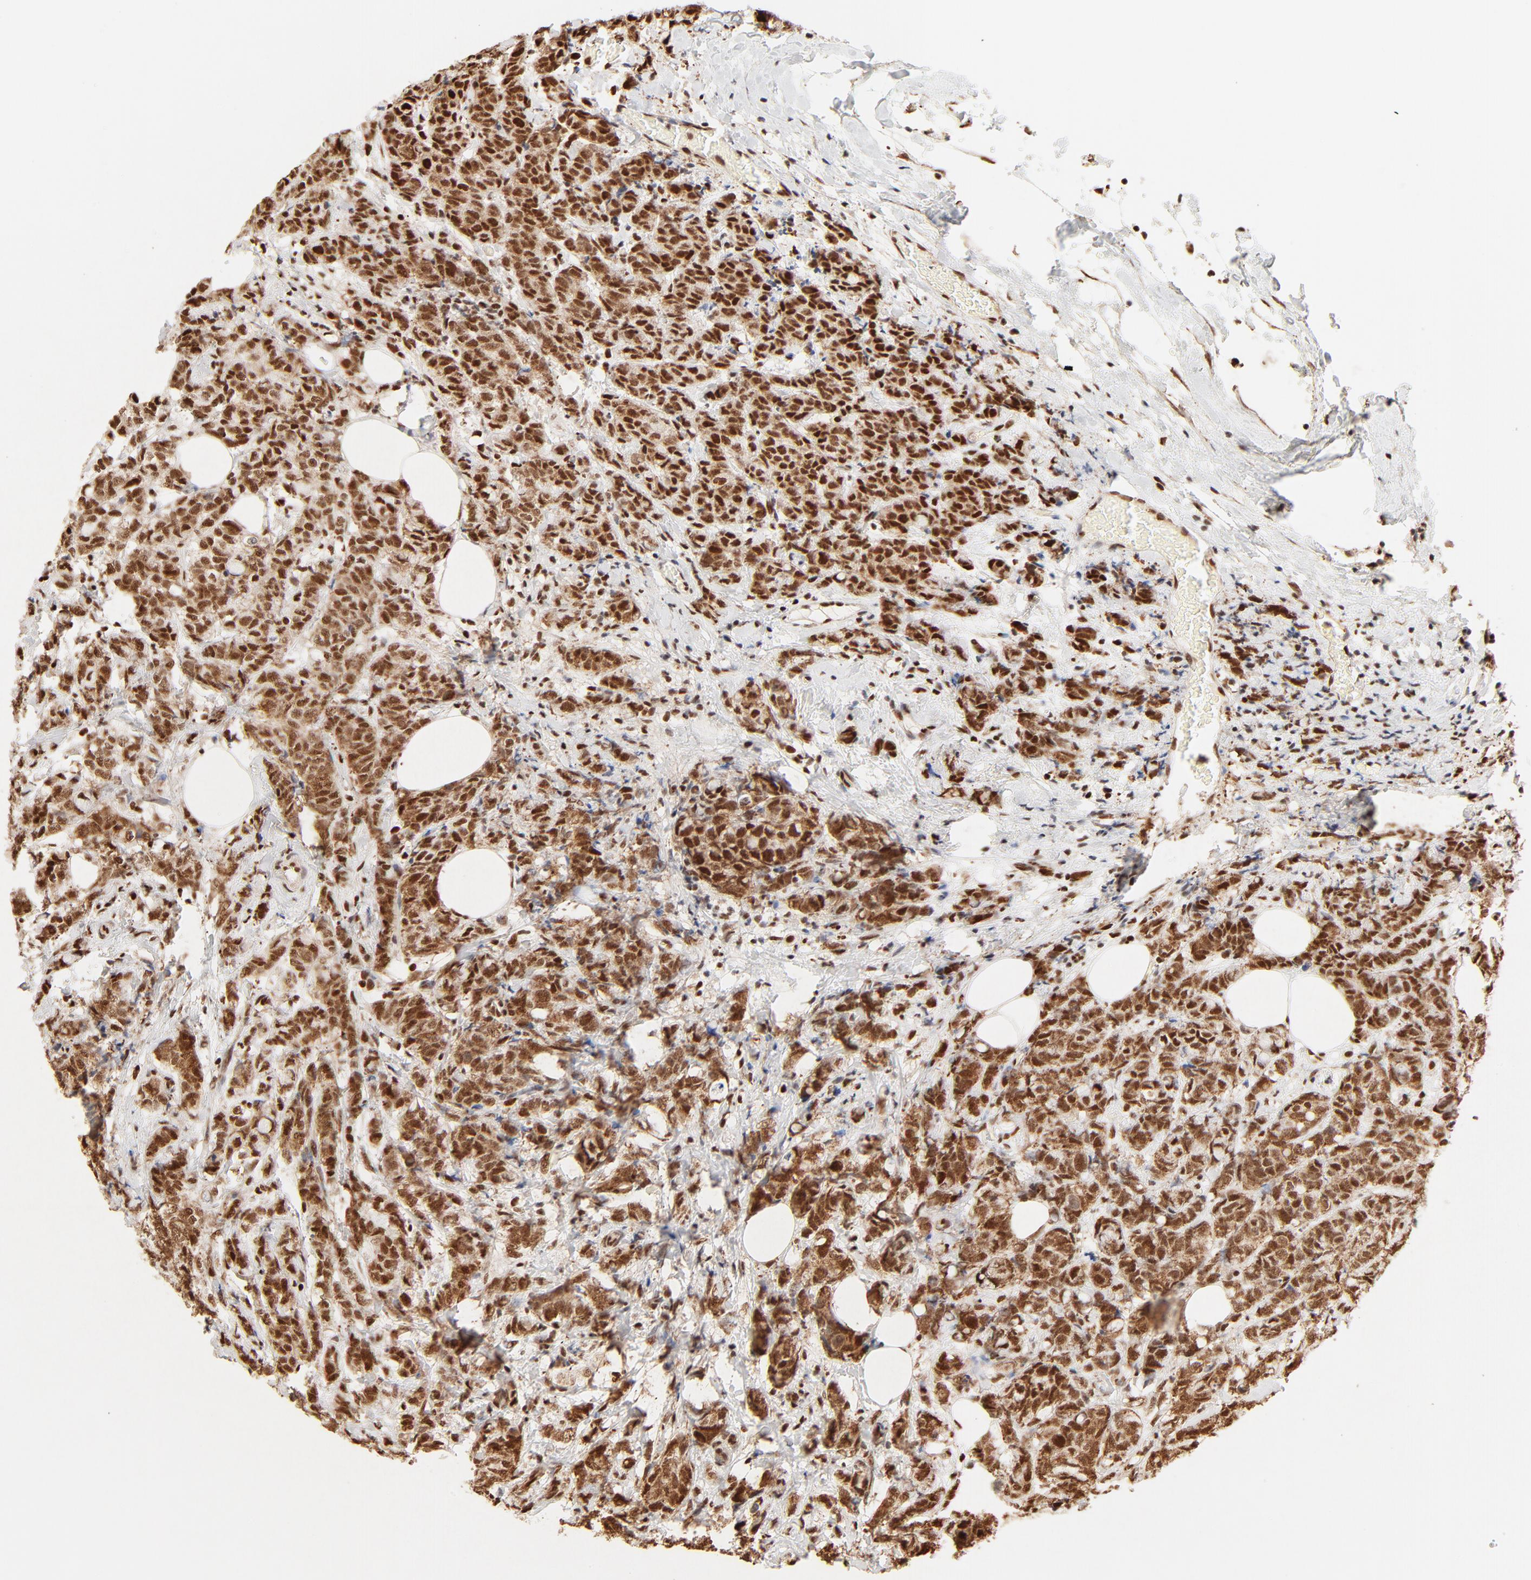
{"staining": {"intensity": "strong", "quantity": ">75%", "location": "cytoplasmic/membranous,nuclear"}, "tissue": "breast cancer", "cell_type": "Tumor cells", "image_type": "cancer", "snomed": [{"axis": "morphology", "description": "Lobular carcinoma"}, {"axis": "topography", "description": "Breast"}], "caption": "Immunohistochemical staining of human lobular carcinoma (breast) demonstrates strong cytoplasmic/membranous and nuclear protein staining in about >75% of tumor cells. (brown staining indicates protein expression, while blue staining denotes nuclei).", "gene": "FAM50A", "patient": {"sex": "female", "age": 60}}